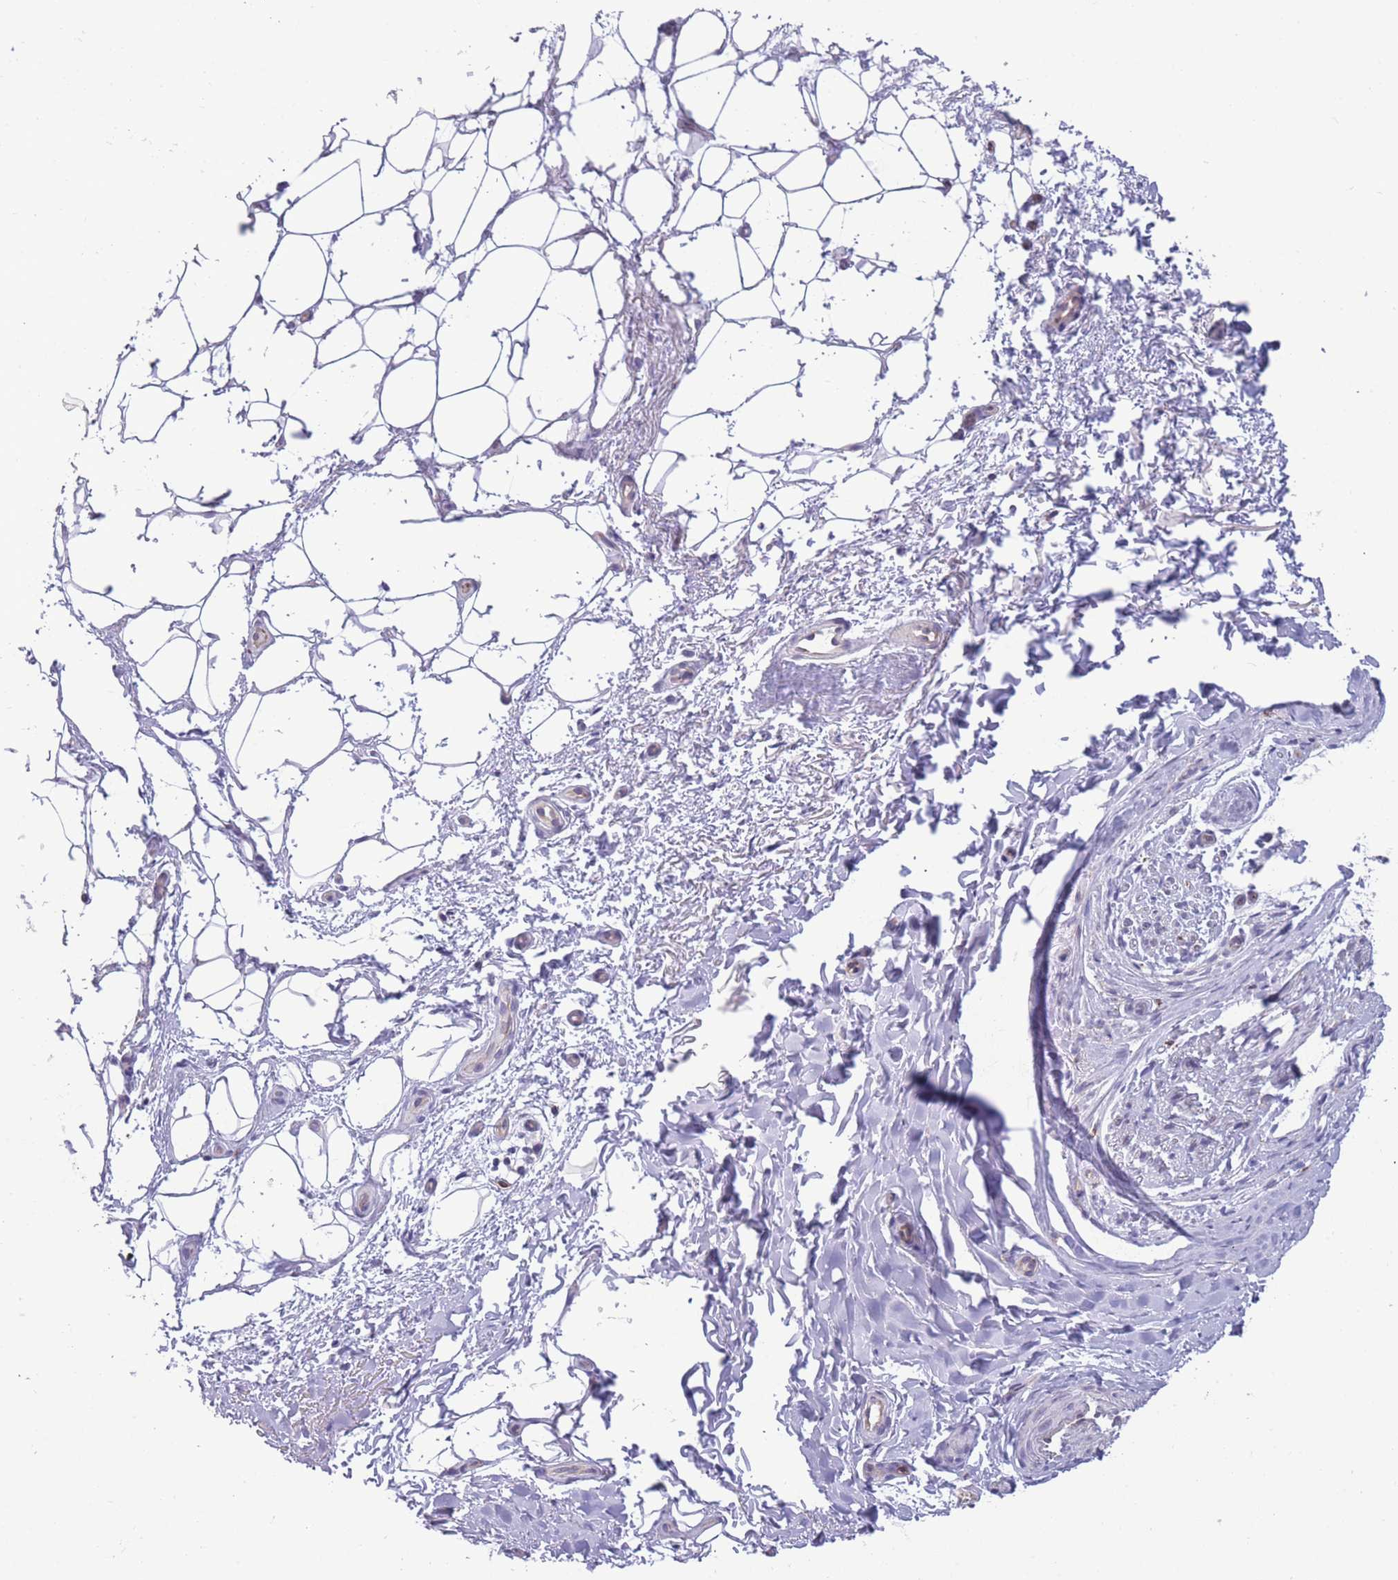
{"staining": {"intensity": "negative", "quantity": "none", "location": "none"}, "tissue": "adipose tissue", "cell_type": "Adipocytes", "image_type": "normal", "snomed": [{"axis": "morphology", "description": "Normal tissue, NOS"}, {"axis": "topography", "description": "Peripheral nerve tissue"}], "caption": "IHC image of normal adipose tissue: adipose tissue stained with DAB reveals no significant protein expression in adipocytes.", "gene": "TMEM121", "patient": {"sex": "female", "age": 61}}